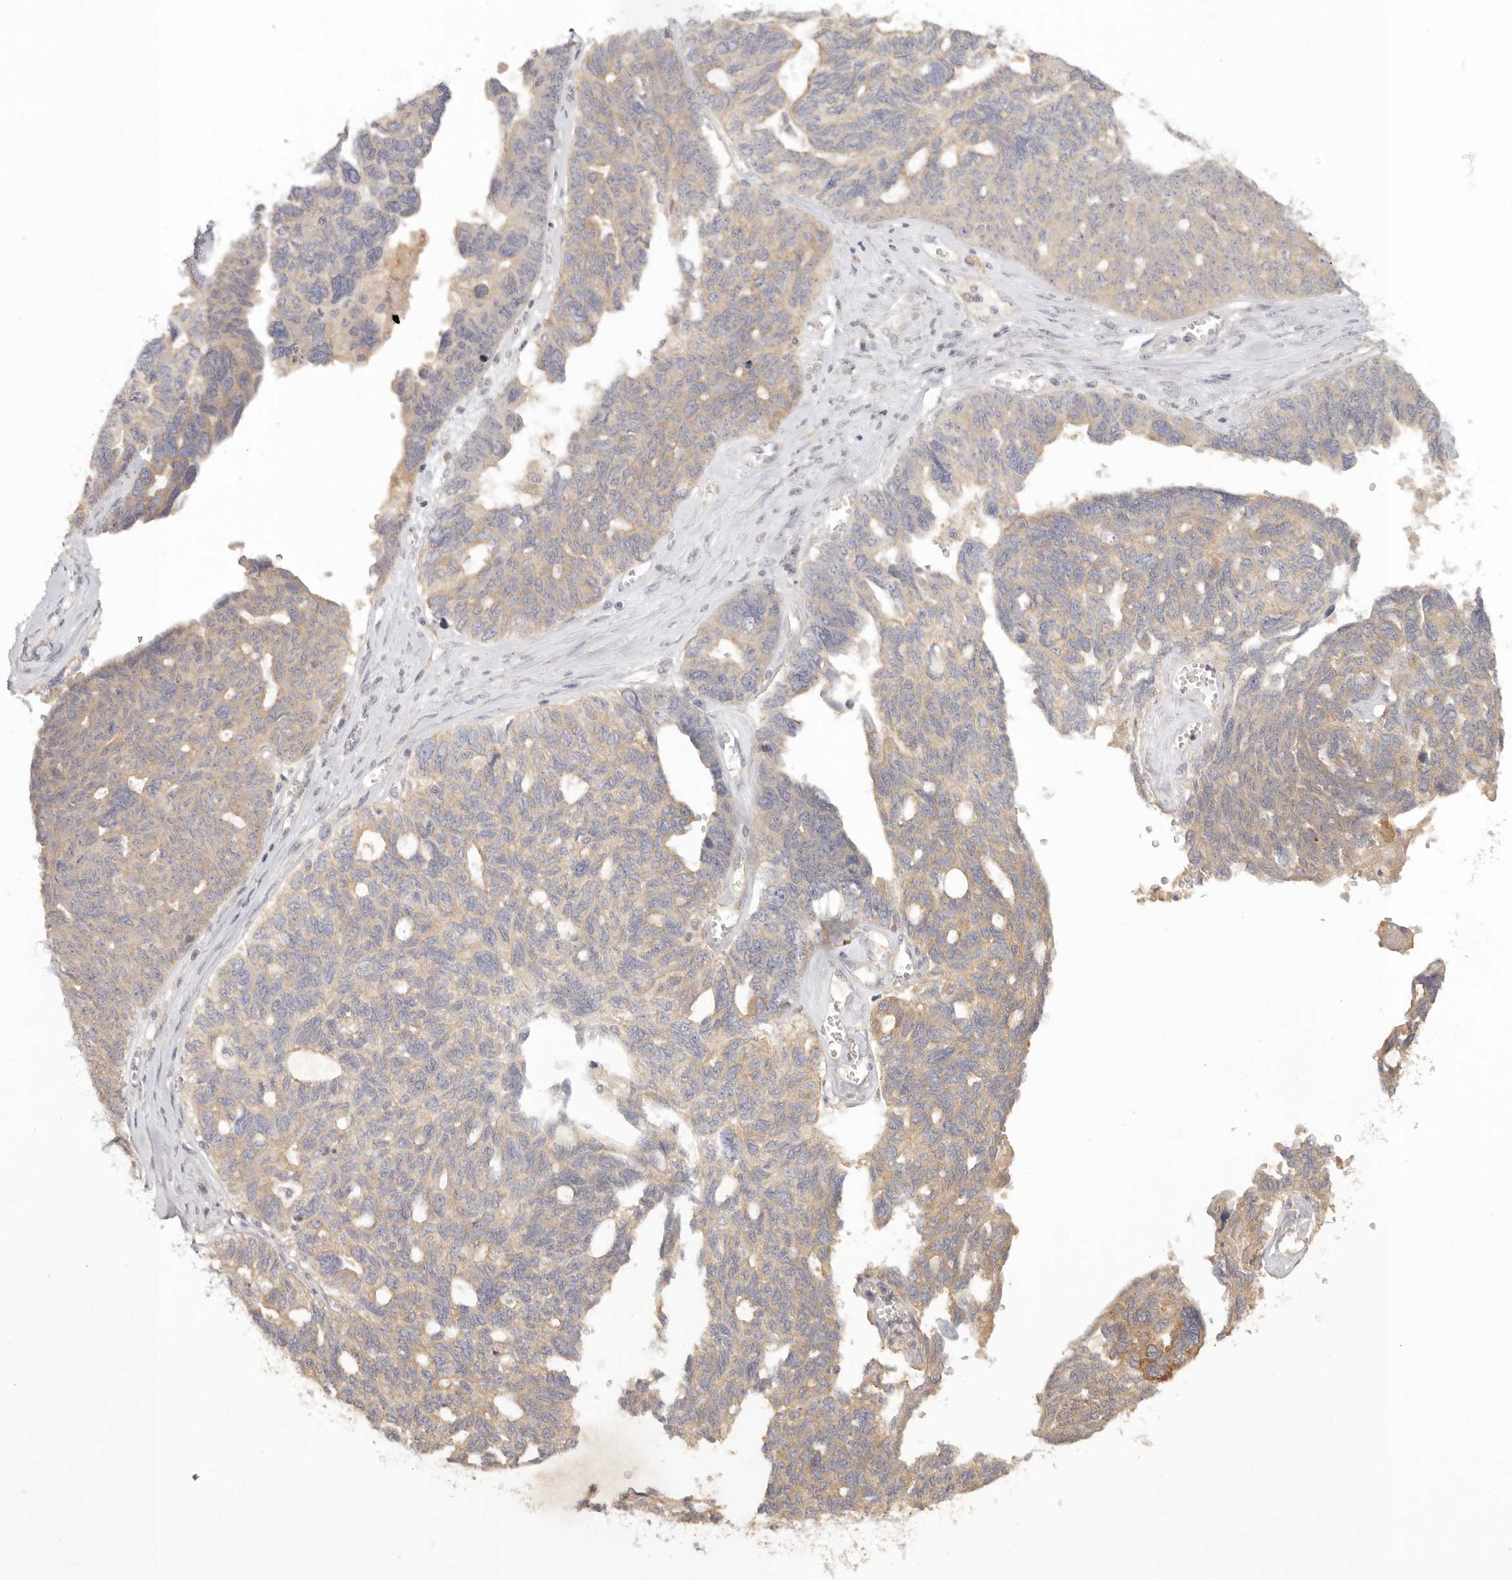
{"staining": {"intensity": "weak", "quantity": ">75%", "location": "cytoplasmic/membranous"}, "tissue": "ovarian cancer", "cell_type": "Tumor cells", "image_type": "cancer", "snomed": [{"axis": "morphology", "description": "Cystadenocarcinoma, serous, NOS"}, {"axis": "topography", "description": "Ovary"}], "caption": "Immunohistochemistry staining of ovarian cancer (serous cystadenocarcinoma), which exhibits low levels of weak cytoplasmic/membranous expression in approximately >75% of tumor cells indicating weak cytoplasmic/membranous protein staining. The staining was performed using DAB (3,3'-diaminobenzidine) (brown) for protein detection and nuclei were counterstained in hematoxylin (blue).", "gene": "AHDC1", "patient": {"sex": "female", "age": 79}}